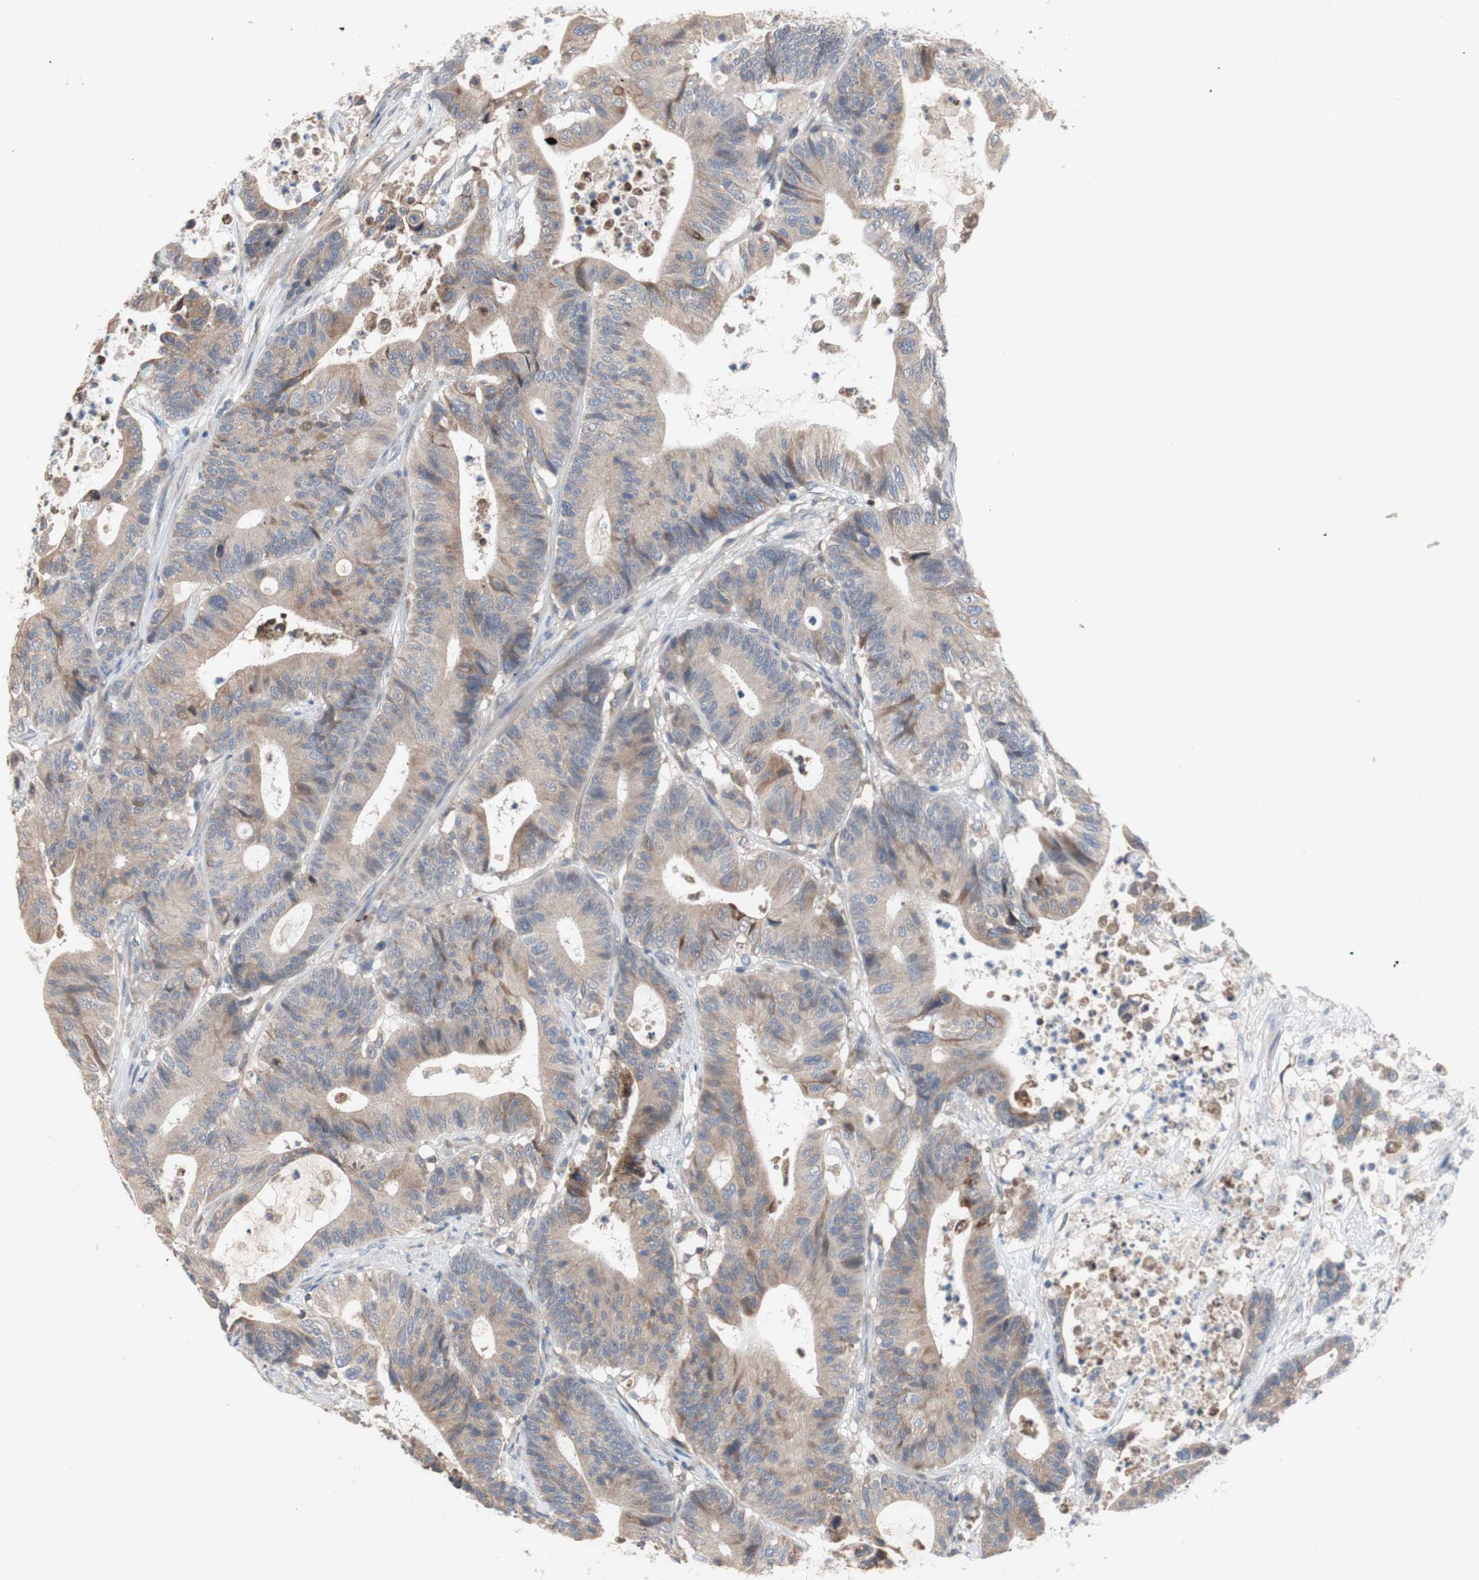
{"staining": {"intensity": "moderate", "quantity": ">75%", "location": "cytoplasmic/membranous"}, "tissue": "colorectal cancer", "cell_type": "Tumor cells", "image_type": "cancer", "snomed": [{"axis": "morphology", "description": "Adenocarcinoma, NOS"}, {"axis": "topography", "description": "Colon"}], "caption": "Immunohistochemical staining of human colorectal cancer shows medium levels of moderate cytoplasmic/membranous staining in approximately >75% of tumor cells.", "gene": "TTC14", "patient": {"sex": "female", "age": 84}}